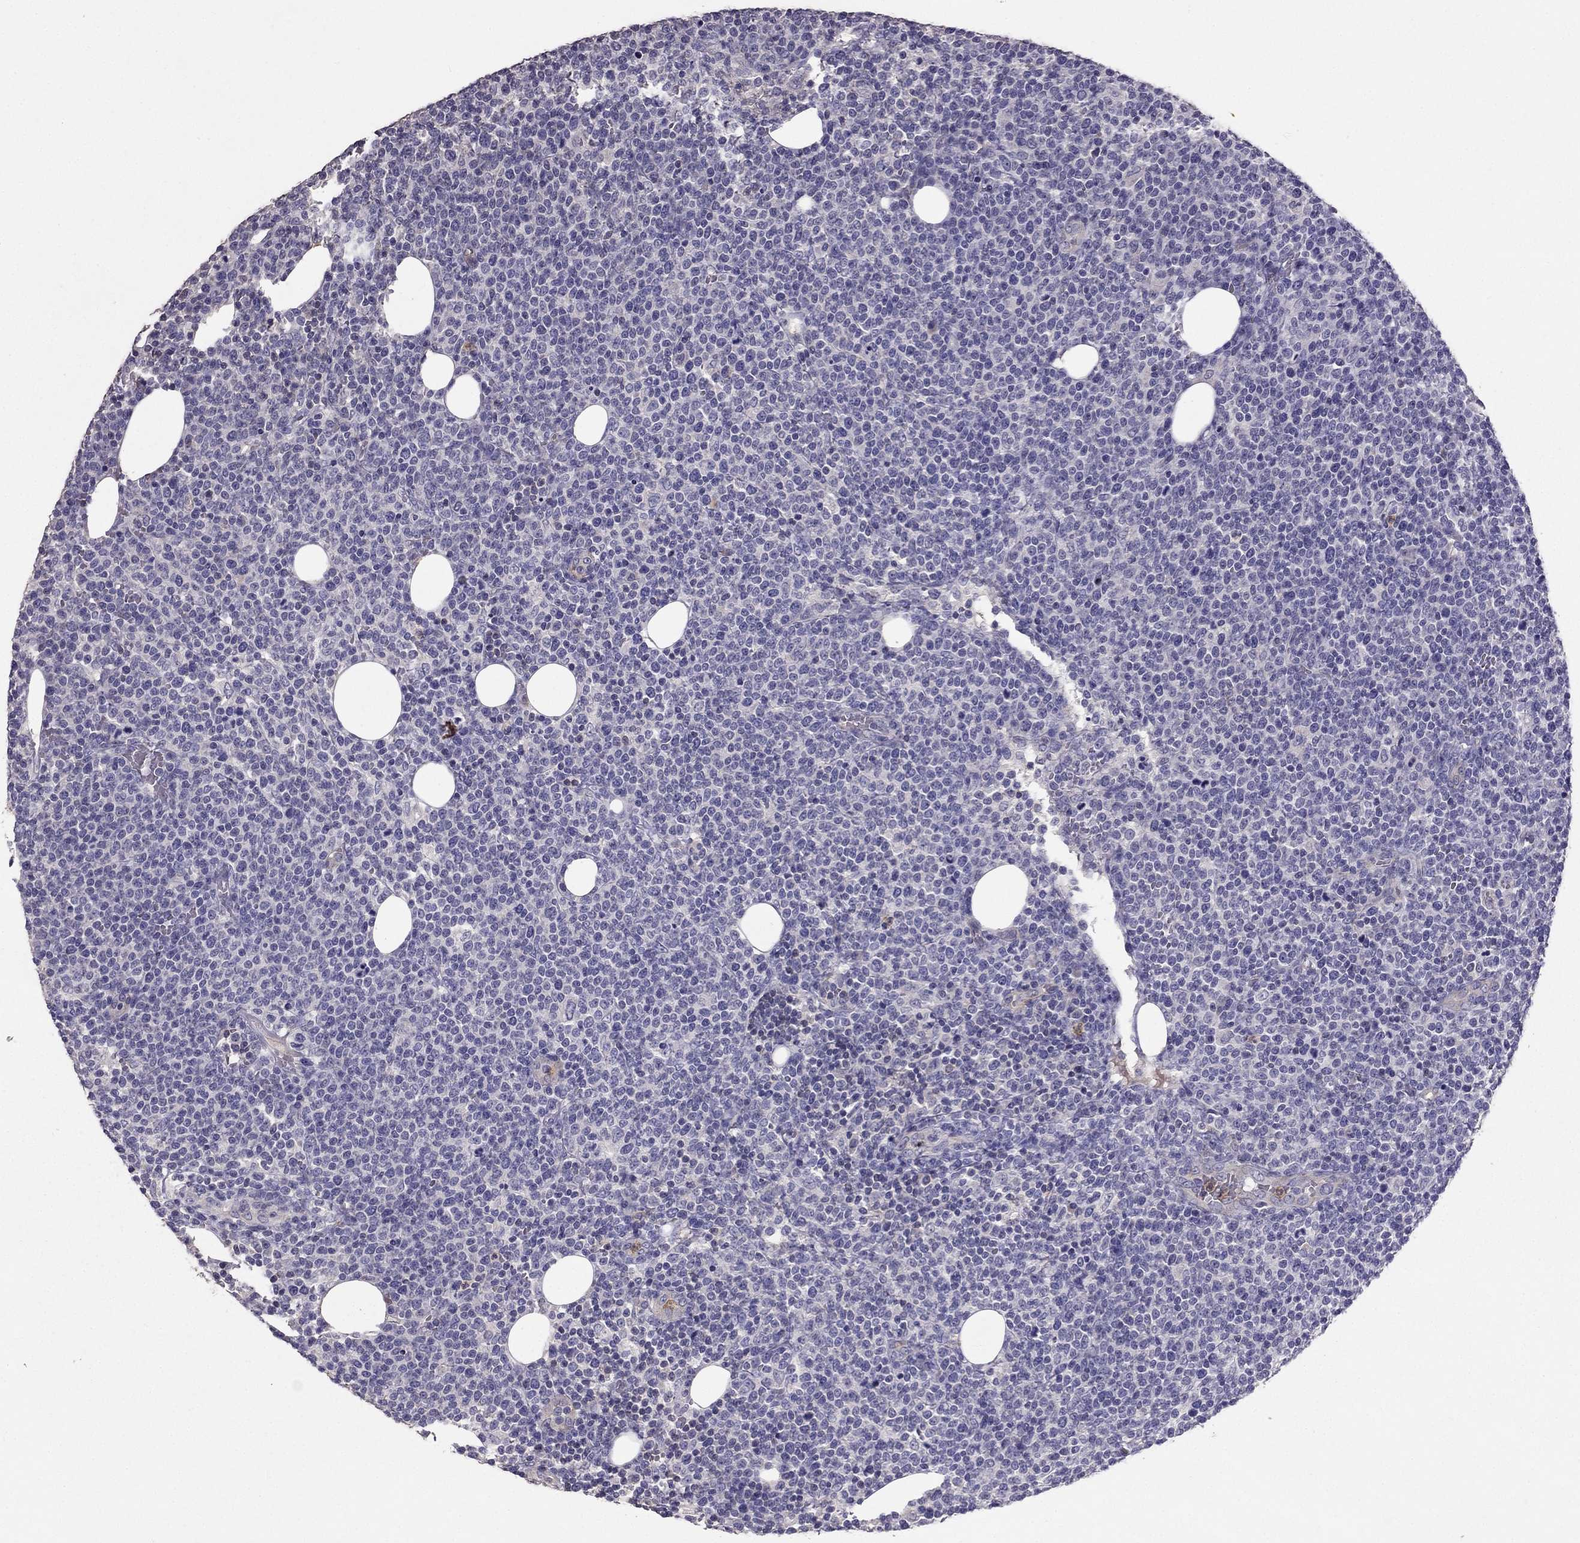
{"staining": {"intensity": "negative", "quantity": "none", "location": "none"}, "tissue": "lymphoma", "cell_type": "Tumor cells", "image_type": "cancer", "snomed": [{"axis": "morphology", "description": "Malignant lymphoma, non-Hodgkin's type, High grade"}, {"axis": "topography", "description": "Lymph node"}], "caption": "High magnification brightfield microscopy of high-grade malignant lymphoma, non-Hodgkin's type stained with DAB (brown) and counterstained with hematoxylin (blue): tumor cells show no significant staining.", "gene": "RFLNB", "patient": {"sex": "male", "age": 61}}